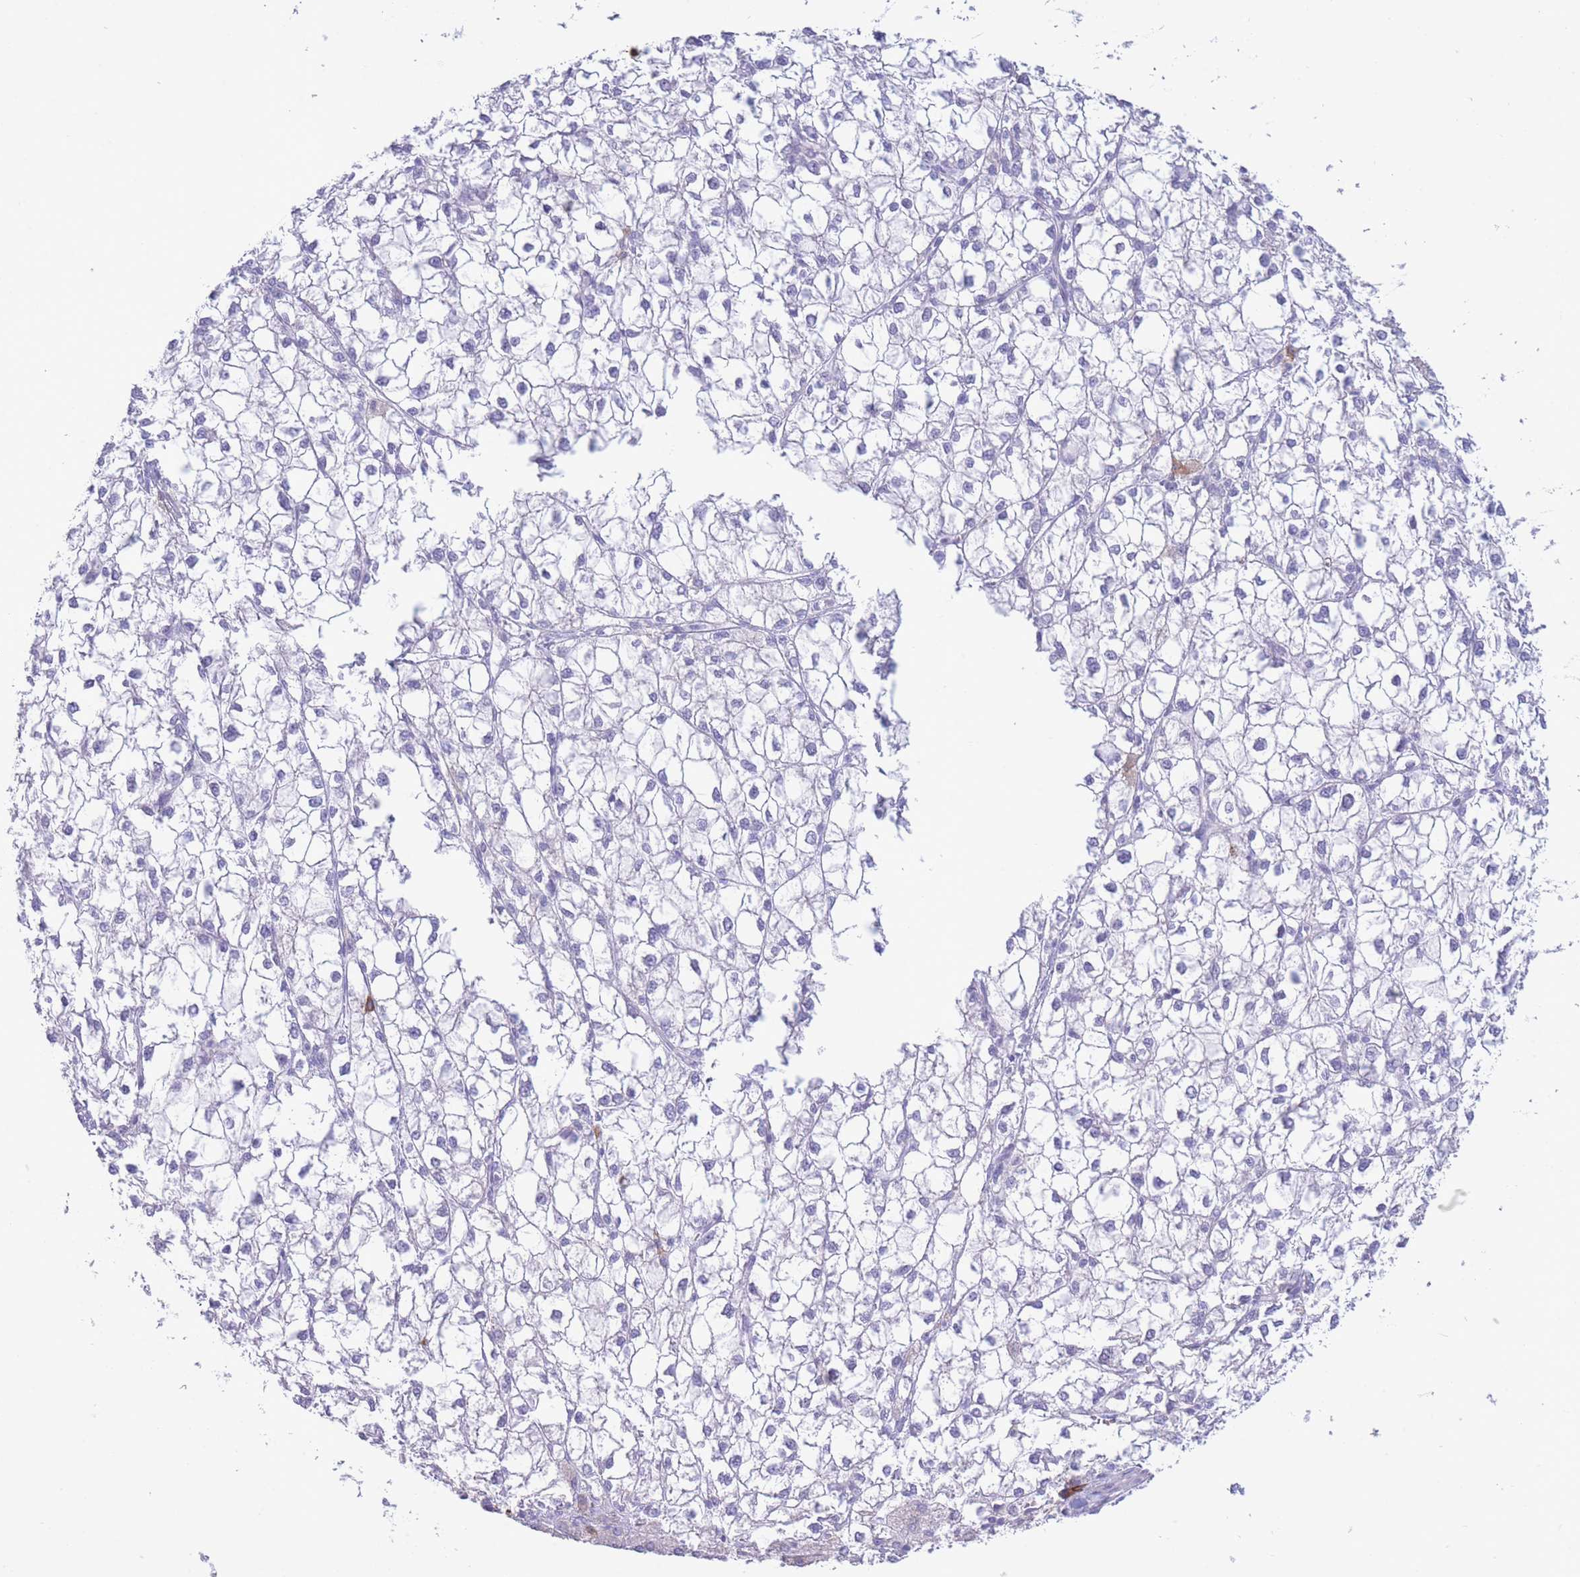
{"staining": {"intensity": "negative", "quantity": "none", "location": "none"}, "tissue": "liver cancer", "cell_type": "Tumor cells", "image_type": "cancer", "snomed": [{"axis": "morphology", "description": "Carcinoma, Hepatocellular, NOS"}, {"axis": "topography", "description": "Liver"}], "caption": "Liver hepatocellular carcinoma was stained to show a protein in brown. There is no significant expression in tumor cells.", "gene": "VWA8", "patient": {"sex": "female", "age": 43}}